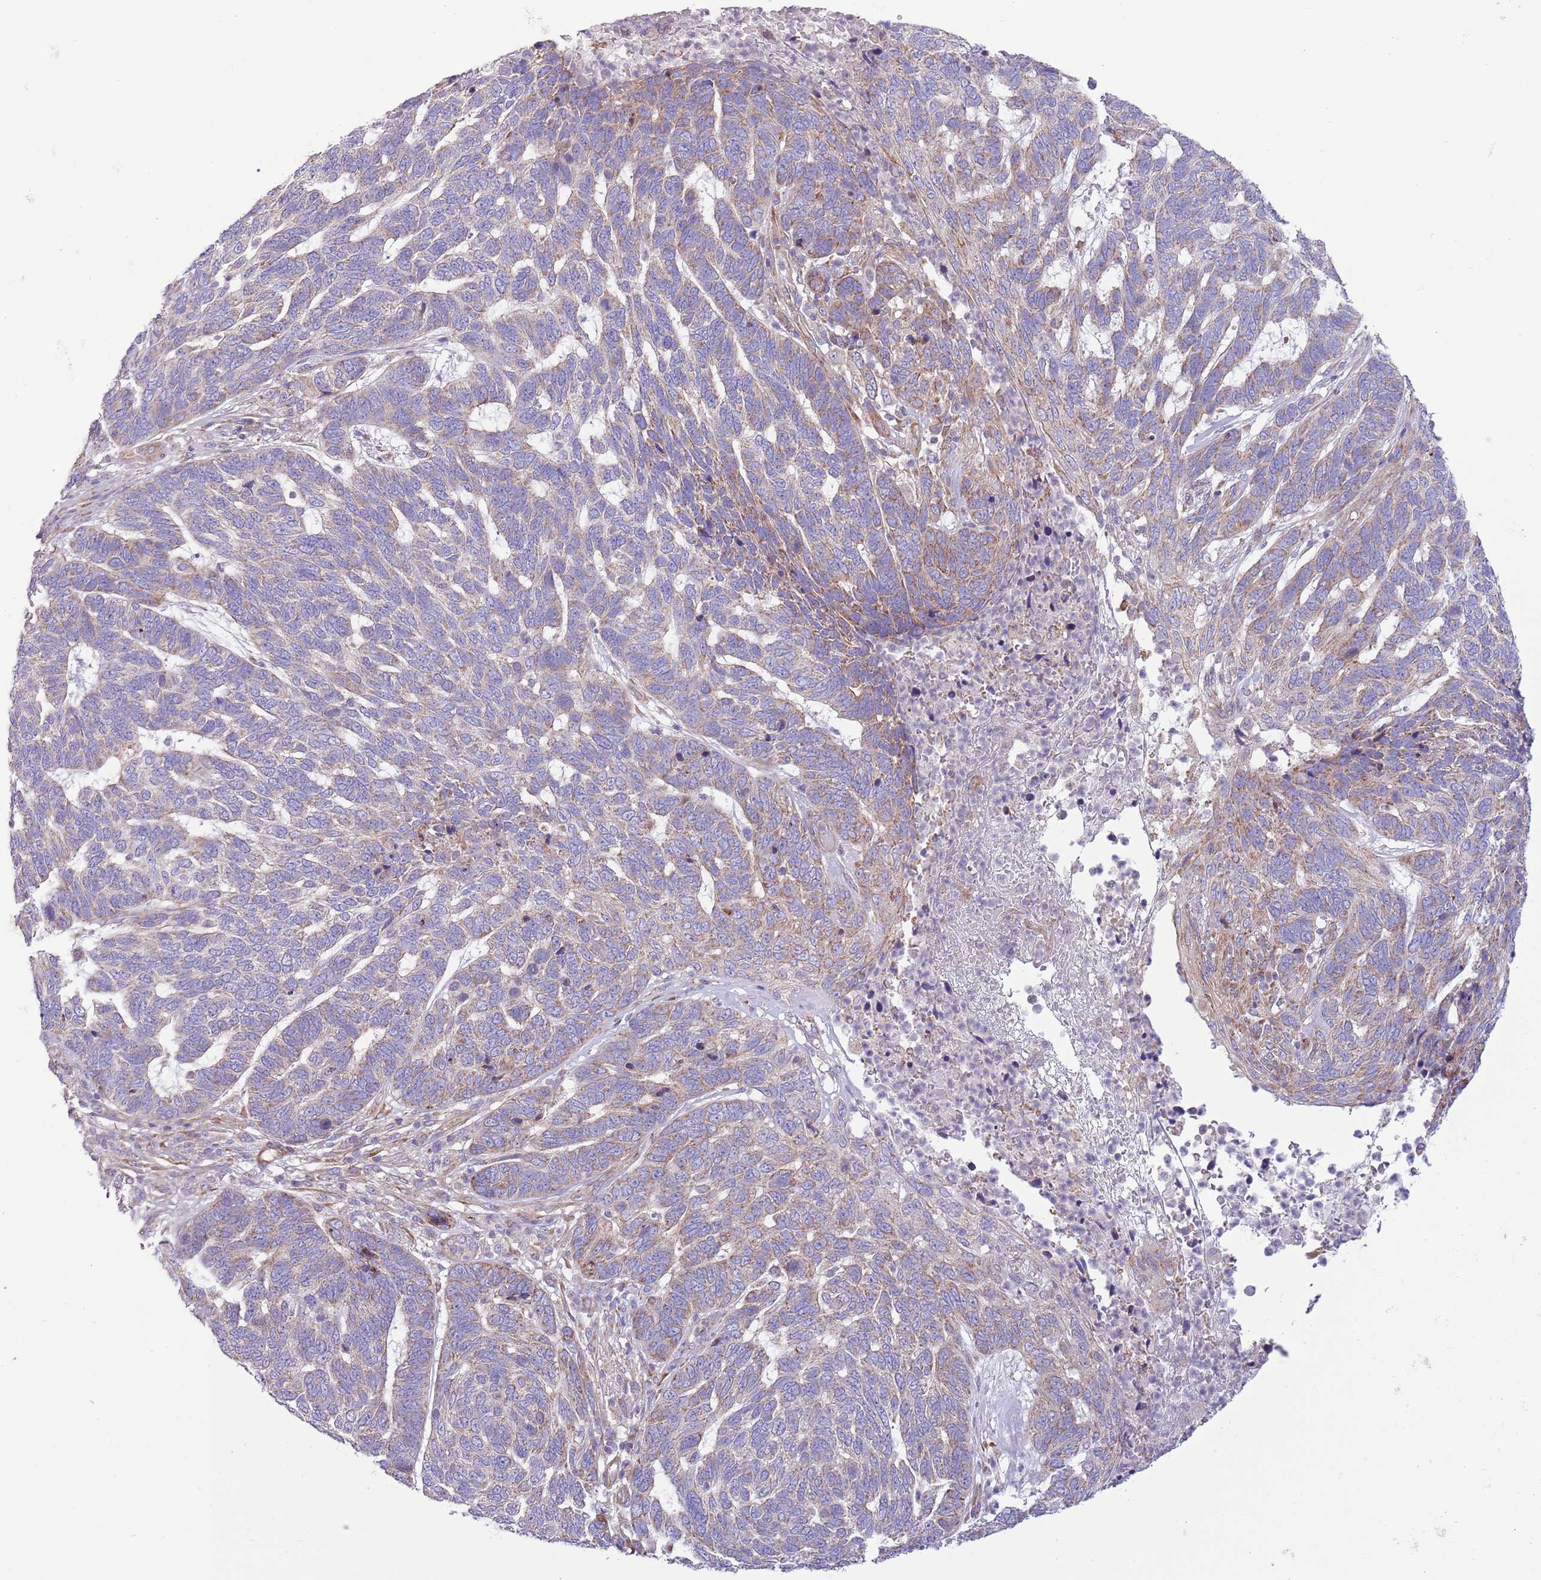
{"staining": {"intensity": "weak", "quantity": "<25%", "location": "cytoplasmic/membranous"}, "tissue": "skin cancer", "cell_type": "Tumor cells", "image_type": "cancer", "snomed": [{"axis": "morphology", "description": "Basal cell carcinoma"}, {"axis": "topography", "description": "Skin"}], "caption": "Immunohistochemical staining of skin cancer displays no significant expression in tumor cells. The staining is performed using DAB brown chromogen with nuclei counter-stained in using hematoxylin.", "gene": "TOMM5", "patient": {"sex": "female", "age": 65}}